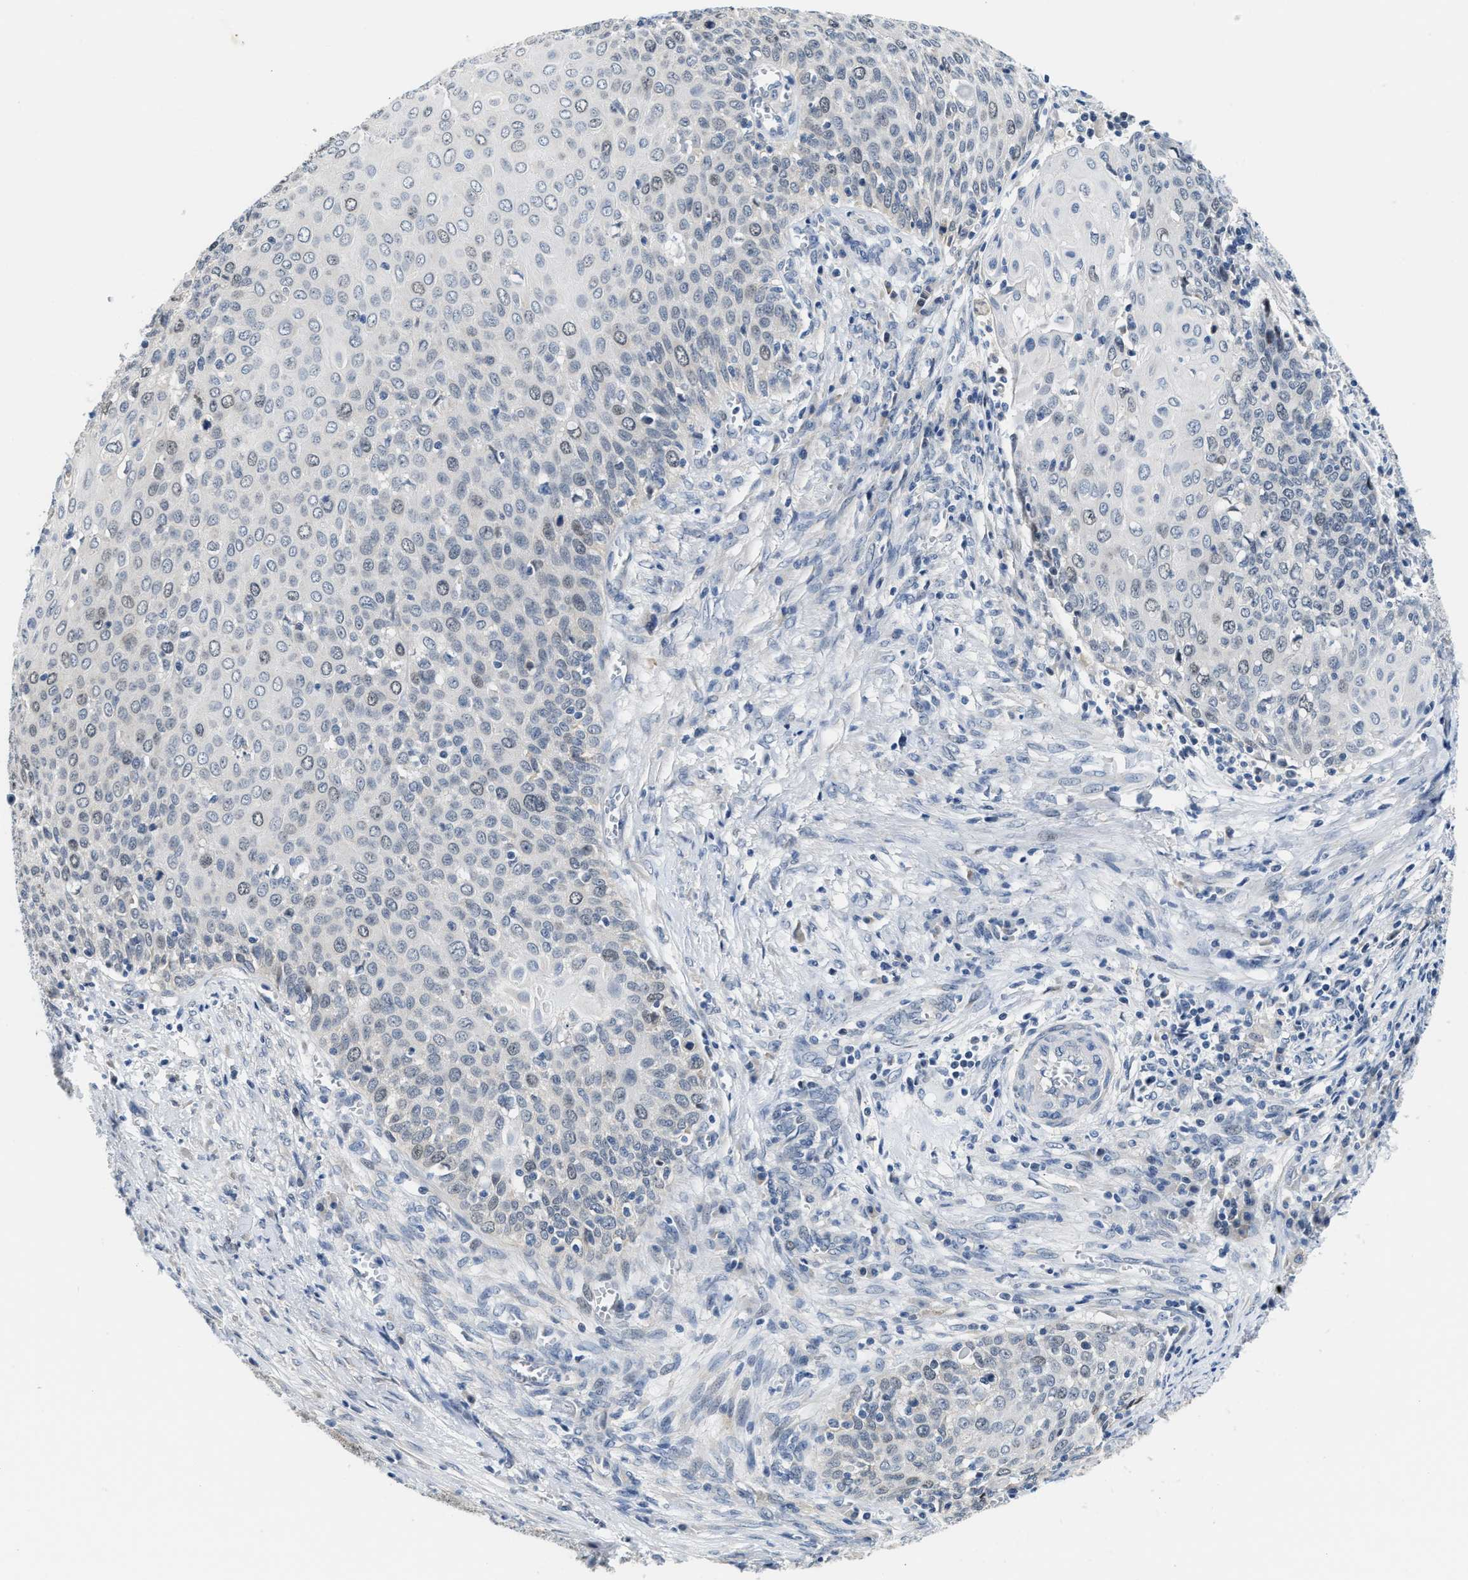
{"staining": {"intensity": "negative", "quantity": "none", "location": "none"}, "tissue": "cervical cancer", "cell_type": "Tumor cells", "image_type": "cancer", "snomed": [{"axis": "morphology", "description": "Squamous cell carcinoma, NOS"}, {"axis": "topography", "description": "Cervix"}], "caption": "DAB (3,3'-diaminobenzidine) immunohistochemical staining of cervical cancer (squamous cell carcinoma) reveals no significant expression in tumor cells.", "gene": "CLGN", "patient": {"sex": "female", "age": 39}}